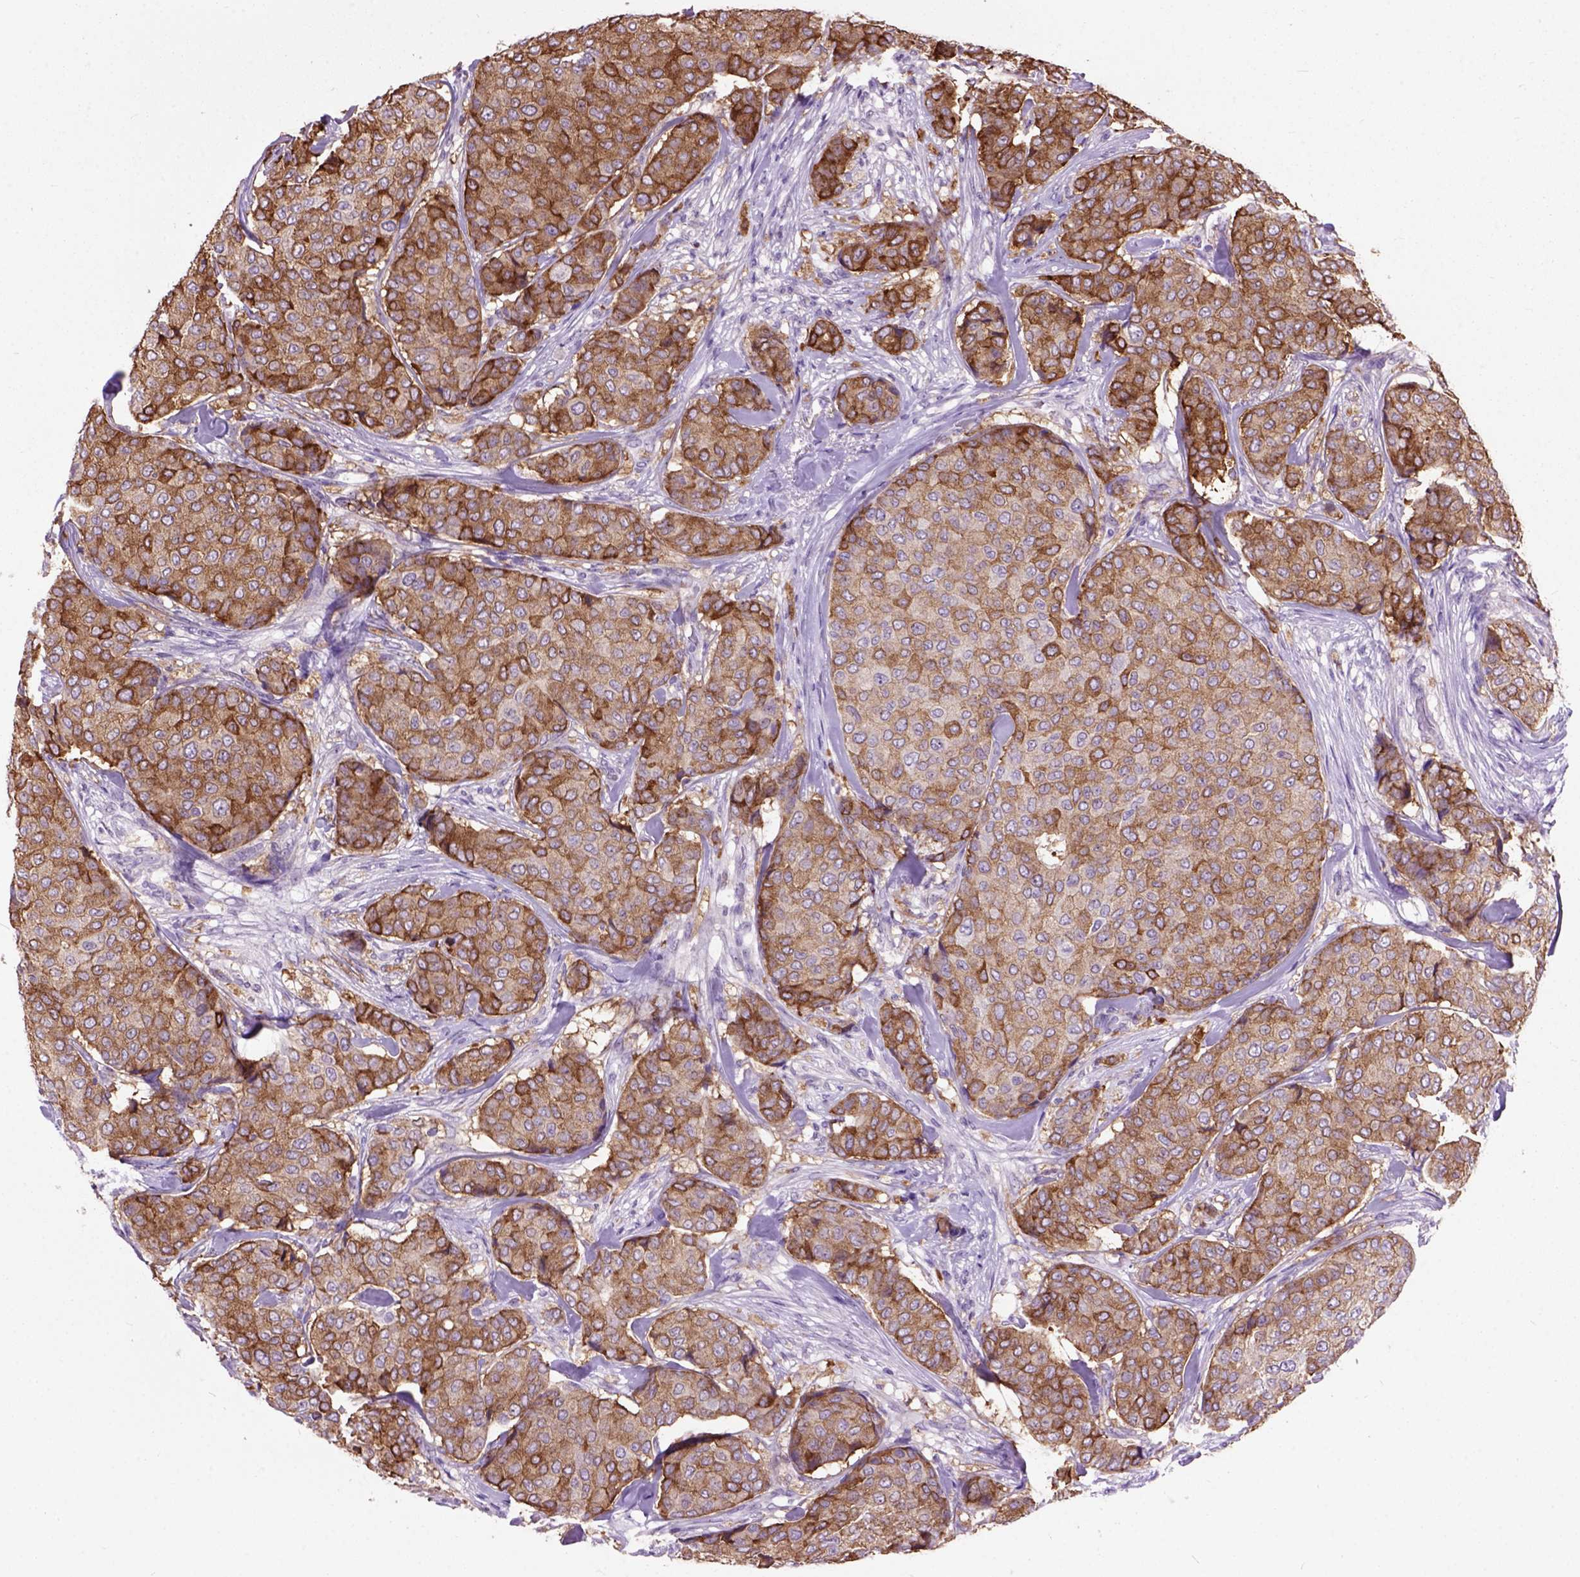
{"staining": {"intensity": "moderate", "quantity": "25%-75%", "location": "cytoplasmic/membranous"}, "tissue": "breast cancer", "cell_type": "Tumor cells", "image_type": "cancer", "snomed": [{"axis": "morphology", "description": "Duct carcinoma"}, {"axis": "topography", "description": "Breast"}], "caption": "A medium amount of moderate cytoplasmic/membranous positivity is identified in about 25%-75% of tumor cells in breast cancer tissue.", "gene": "MAPT", "patient": {"sex": "female", "age": 75}}